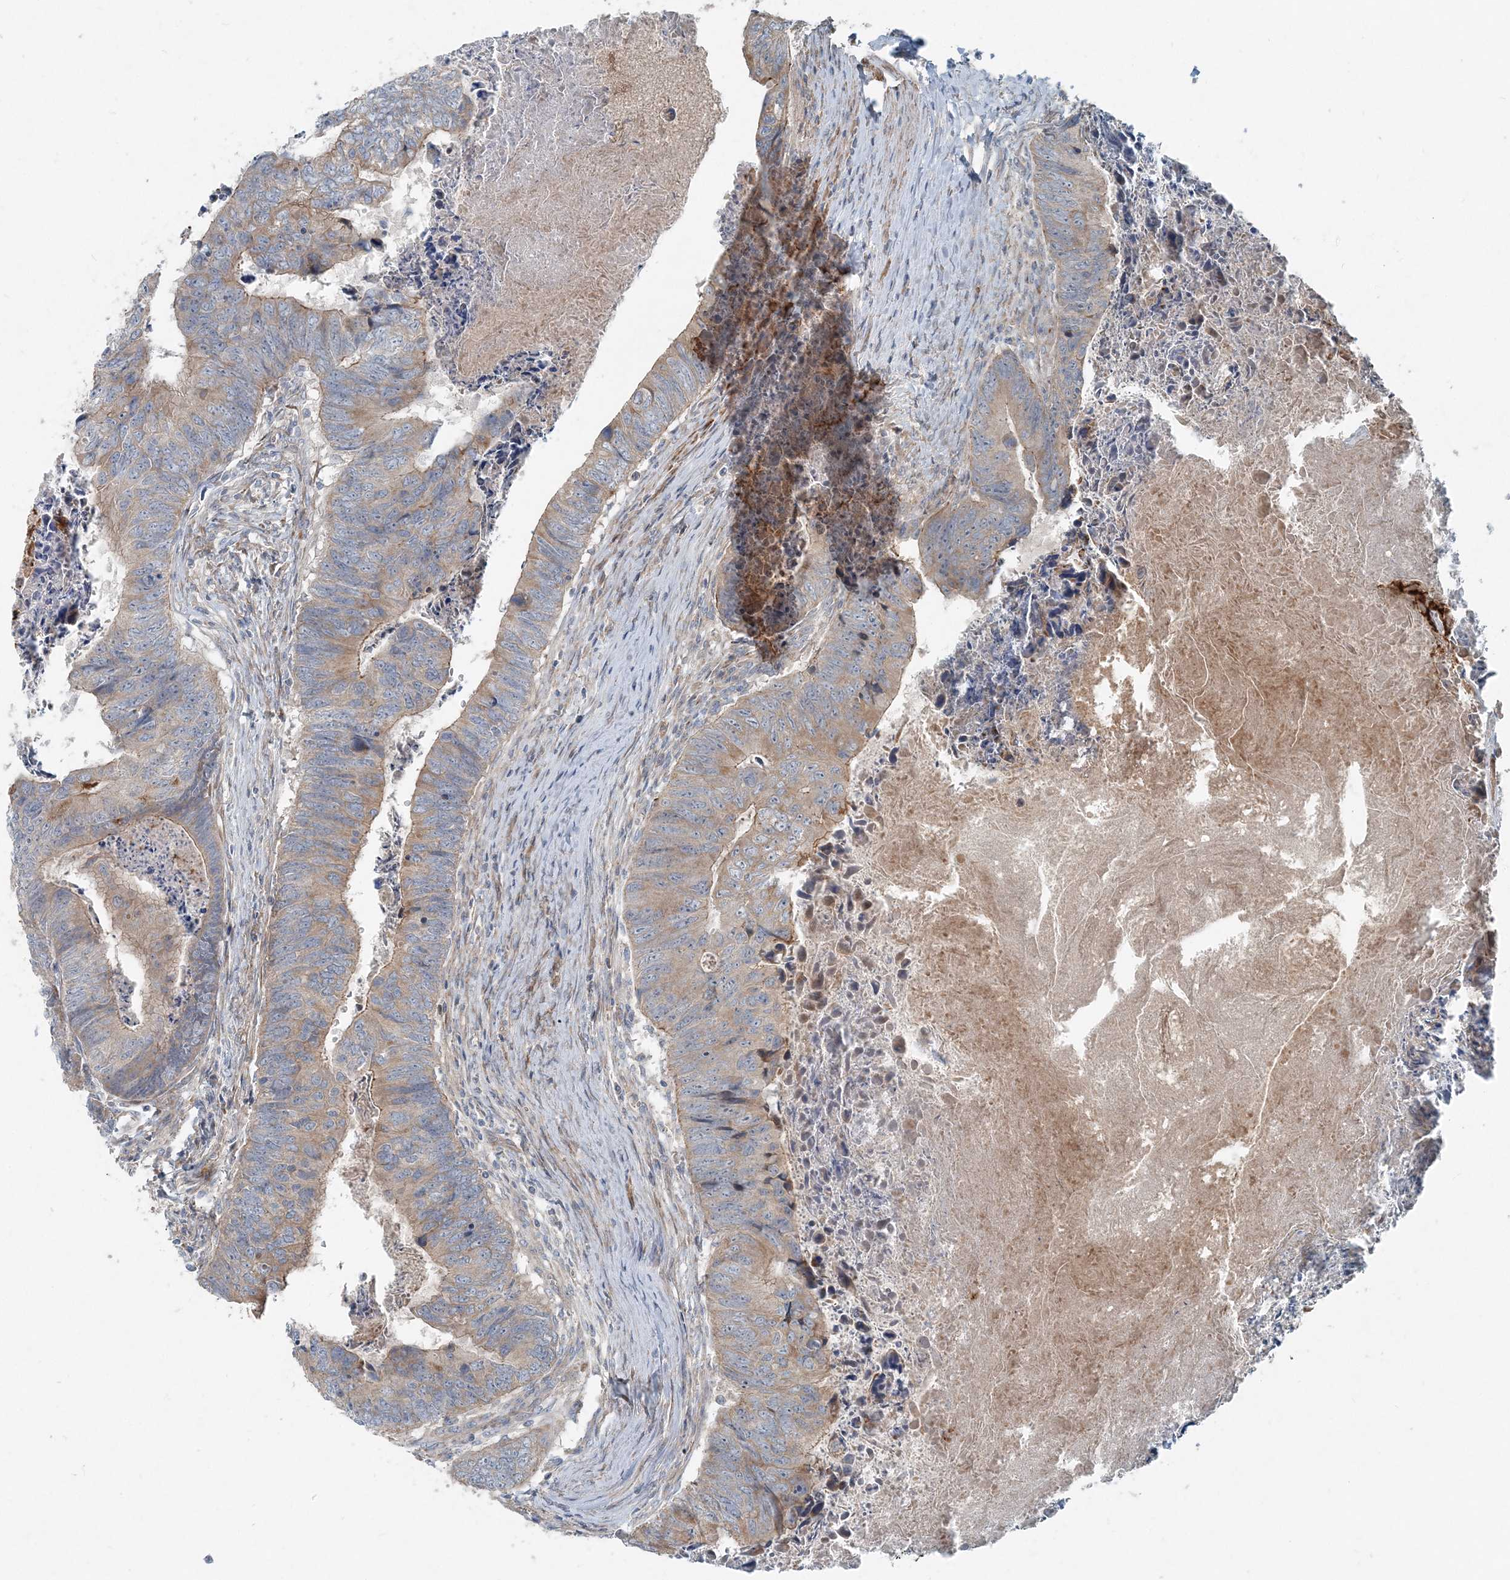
{"staining": {"intensity": "weak", "quantity": "25%-75%", "location": "cytoplasmic/membranous"}, "tissue": "colorectal cancer", "cell_type": "Tumor cells", "image_type": "cancer", "snomed": [{"axis": "morphology", "description": "Adenocarcinoma, NOS"}, {"axis": "topography", "description": "Colon"}], "caption": "Protein analysis of adenocarcinoma (colorectal) tissue demonstrates weak cytoplasmic/membranous staining in about 25%-75% of tumor cells.", "gene": "INTU", "patient": {"sex": "female", "age": 67}}